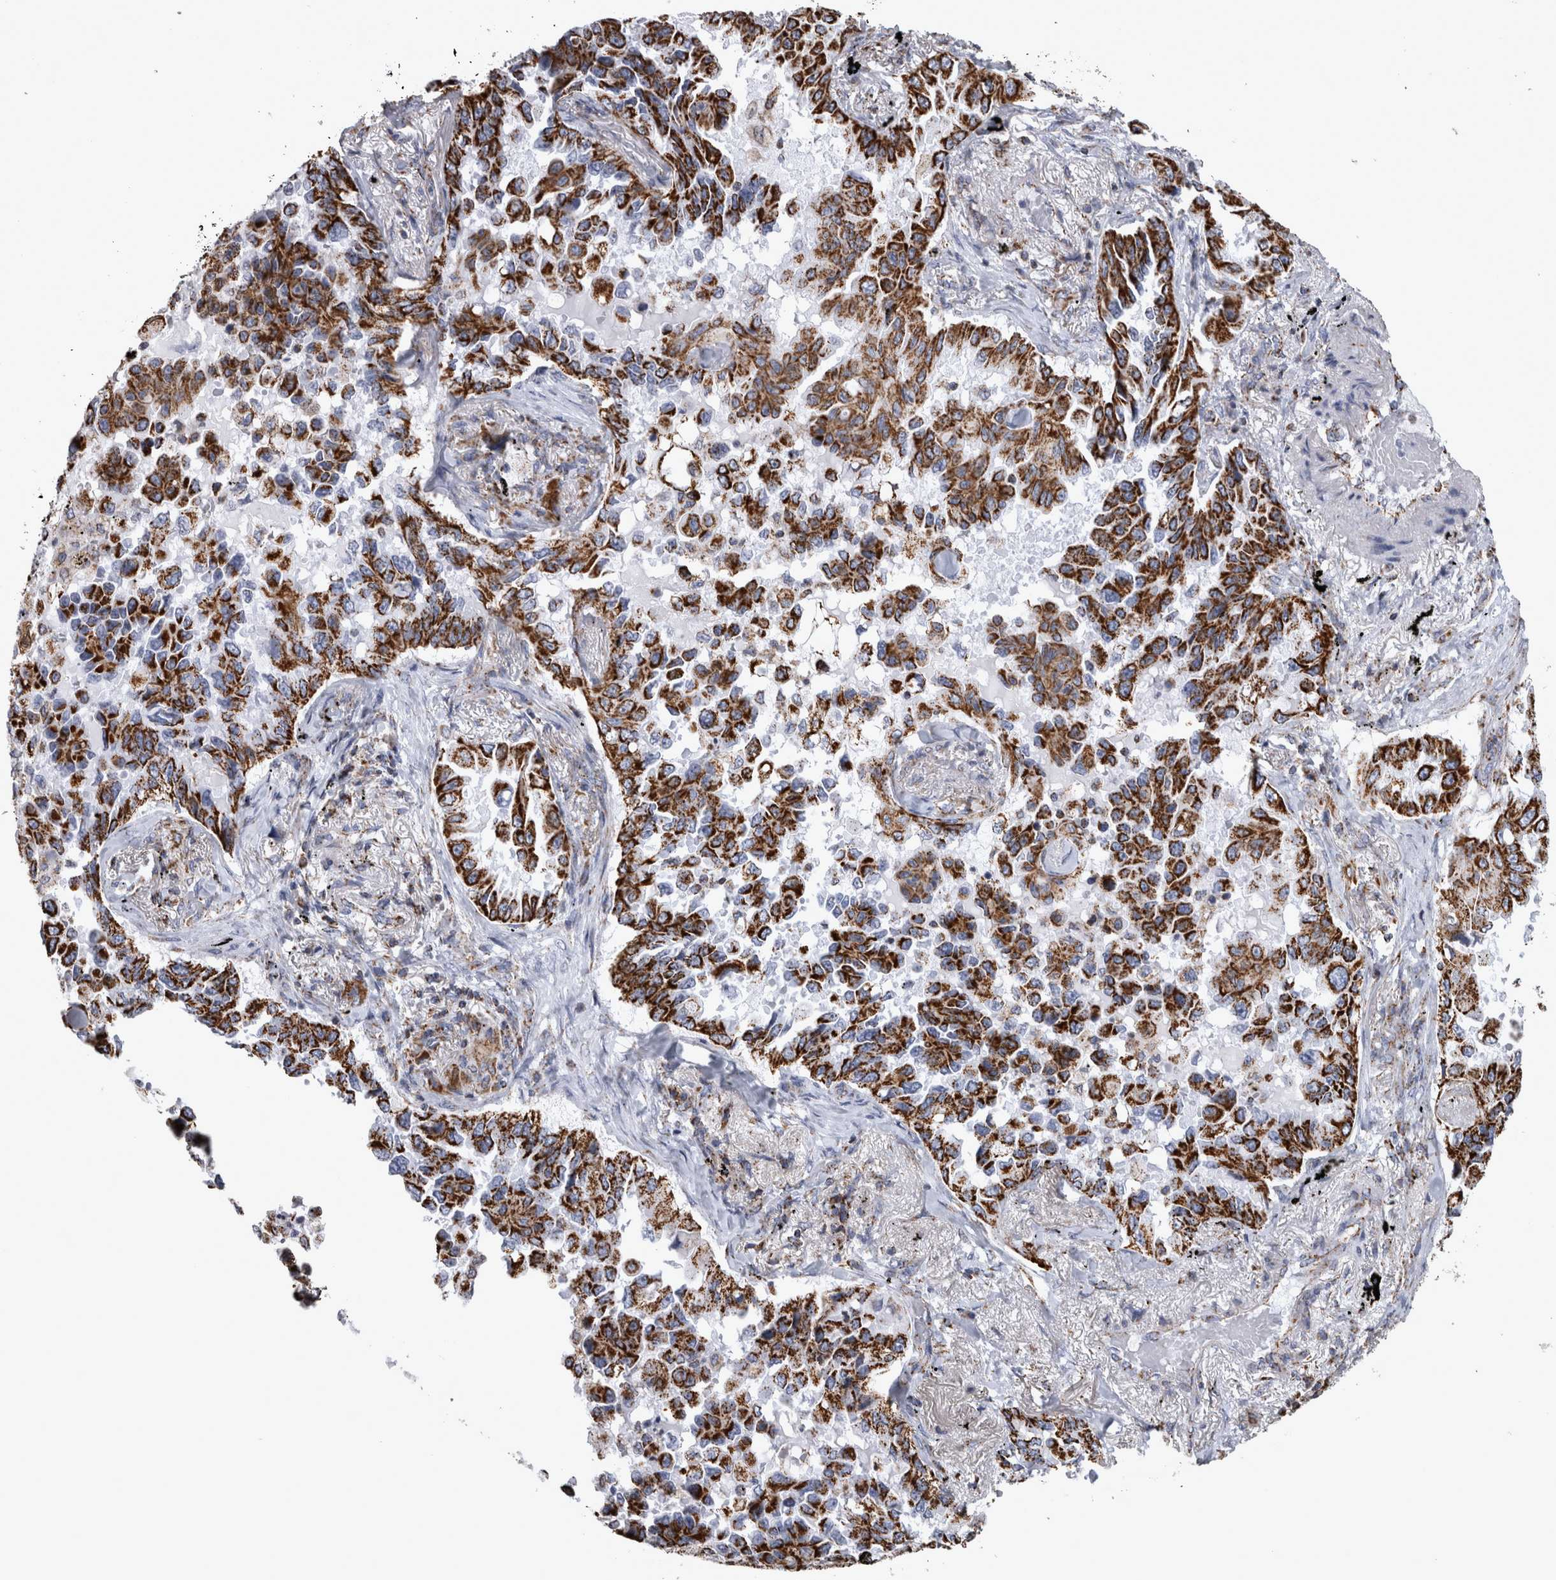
{"staining": {"intensity": "strong", "quantity": ">75%", "location": "cytoplasmic/membranous"}, "tissue": "lung cancer", "cell_type": "Tumor cells", "image_type": "cancer", "snomed": [{"axis": "morphology", "description": "Adenocarcinoma, NOS"}, {"axis": "topography", "description": "Lung"}], "caption": "Immunohistochemistry of lung cancer exhibits high levels of strong cytoplasmic/membranous positivity in about >75% of tumor cells.", "gene": "MDH2", "patient": {"sex": "female", "age": 67}}